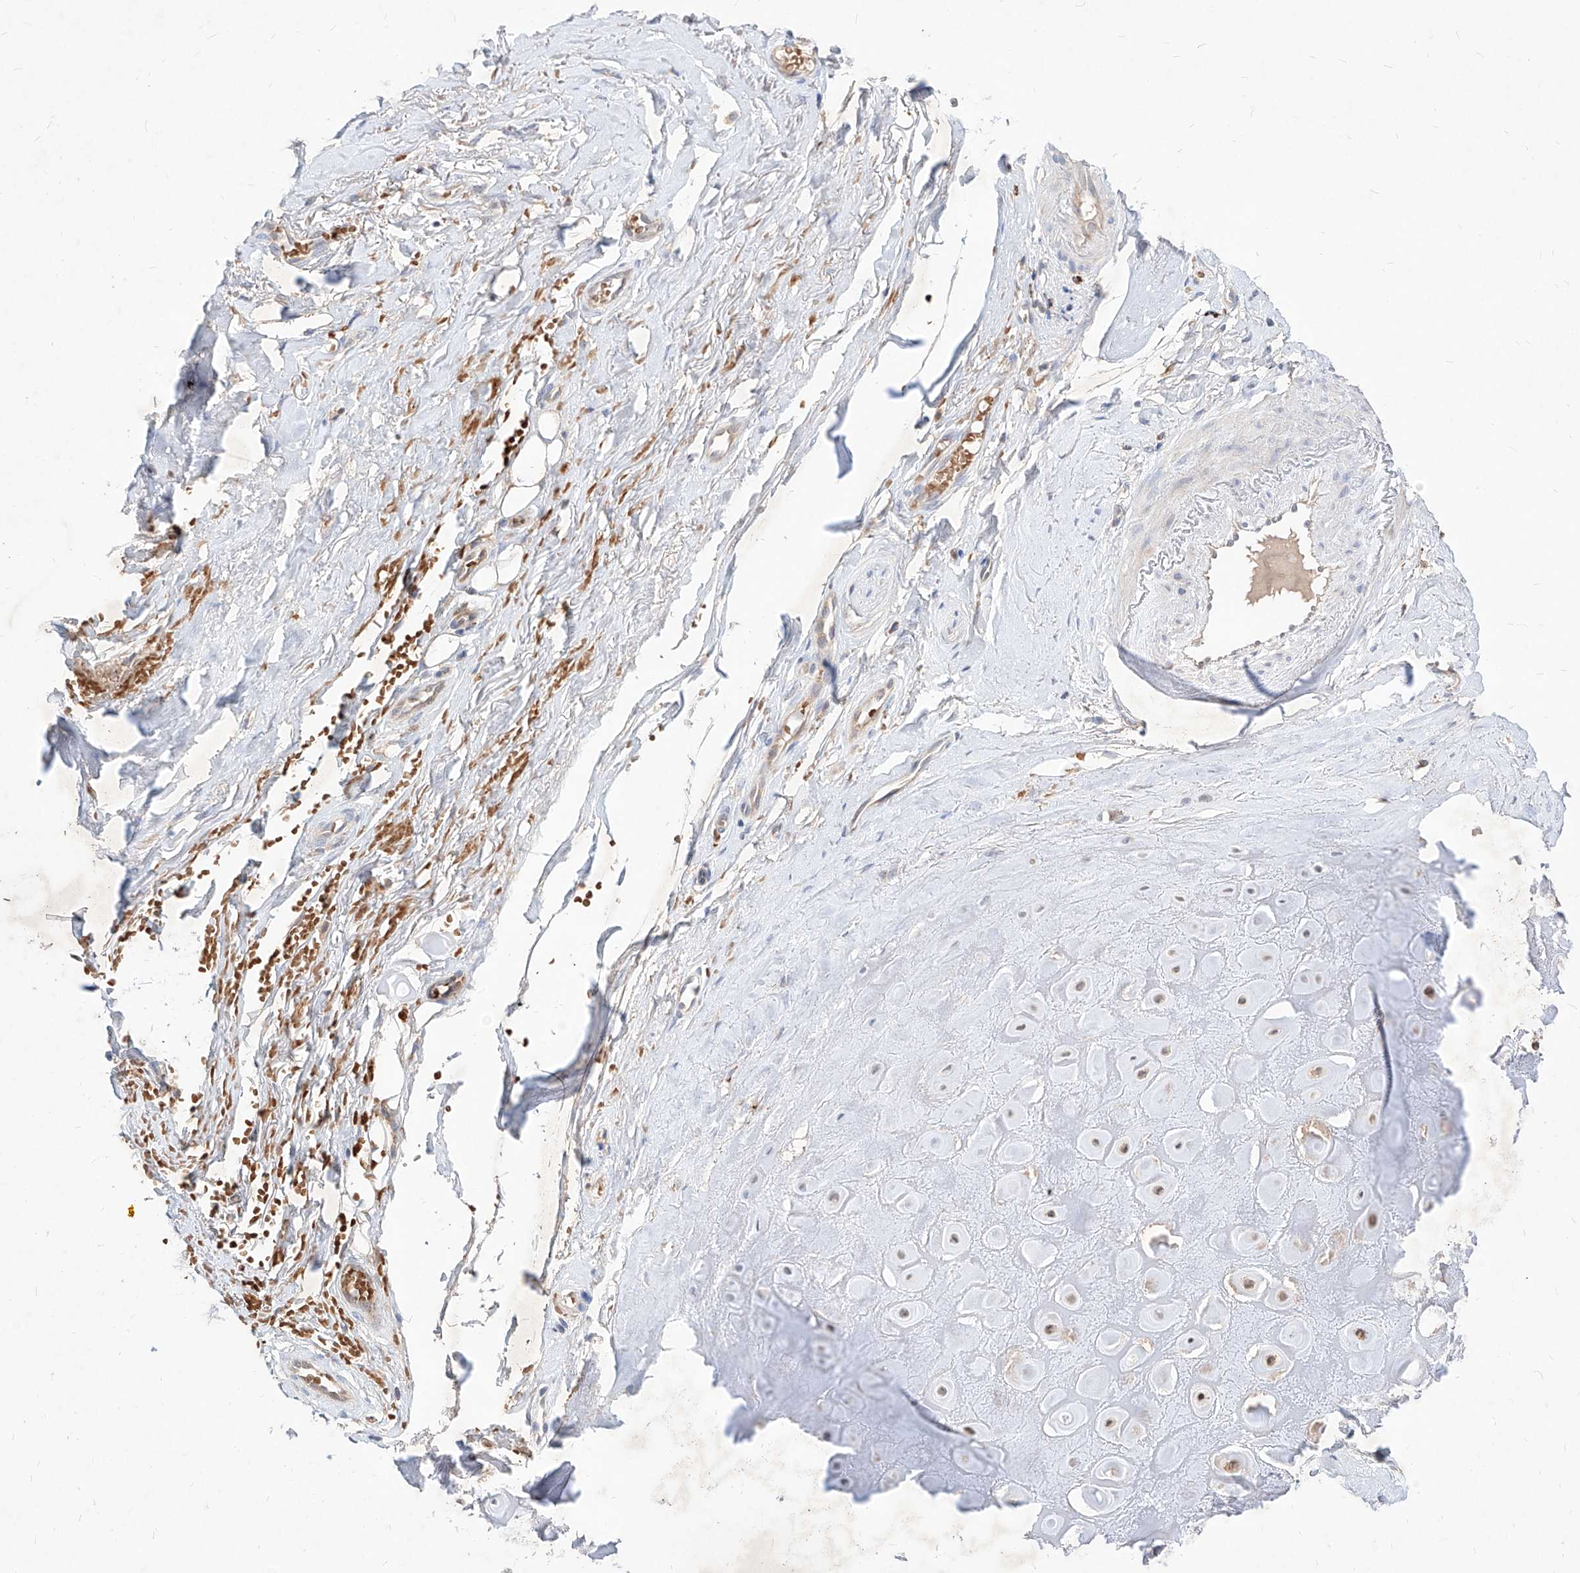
{"staining": {"intensity": "negative", "quantity": "none", "location": "none"}, "tissue": "adipose tissue", "cell_type": "Adipocytes", "image_type": "normal", "snomed": [{"axis": "morphology", "description": "Normal tissue, NOS"}, {"axis": "morphology", "description": "Basal cell carcinoma"}, {"axis": "topography", "description": "Skin"}], "caption": "The histopathology image displays no significant positivity in adipocytes of adipose tissue. (DAB IHC with hematoxylin counter stain).", "gene": "TSNAX", "patient": {"sex": "female", "age": 89}}